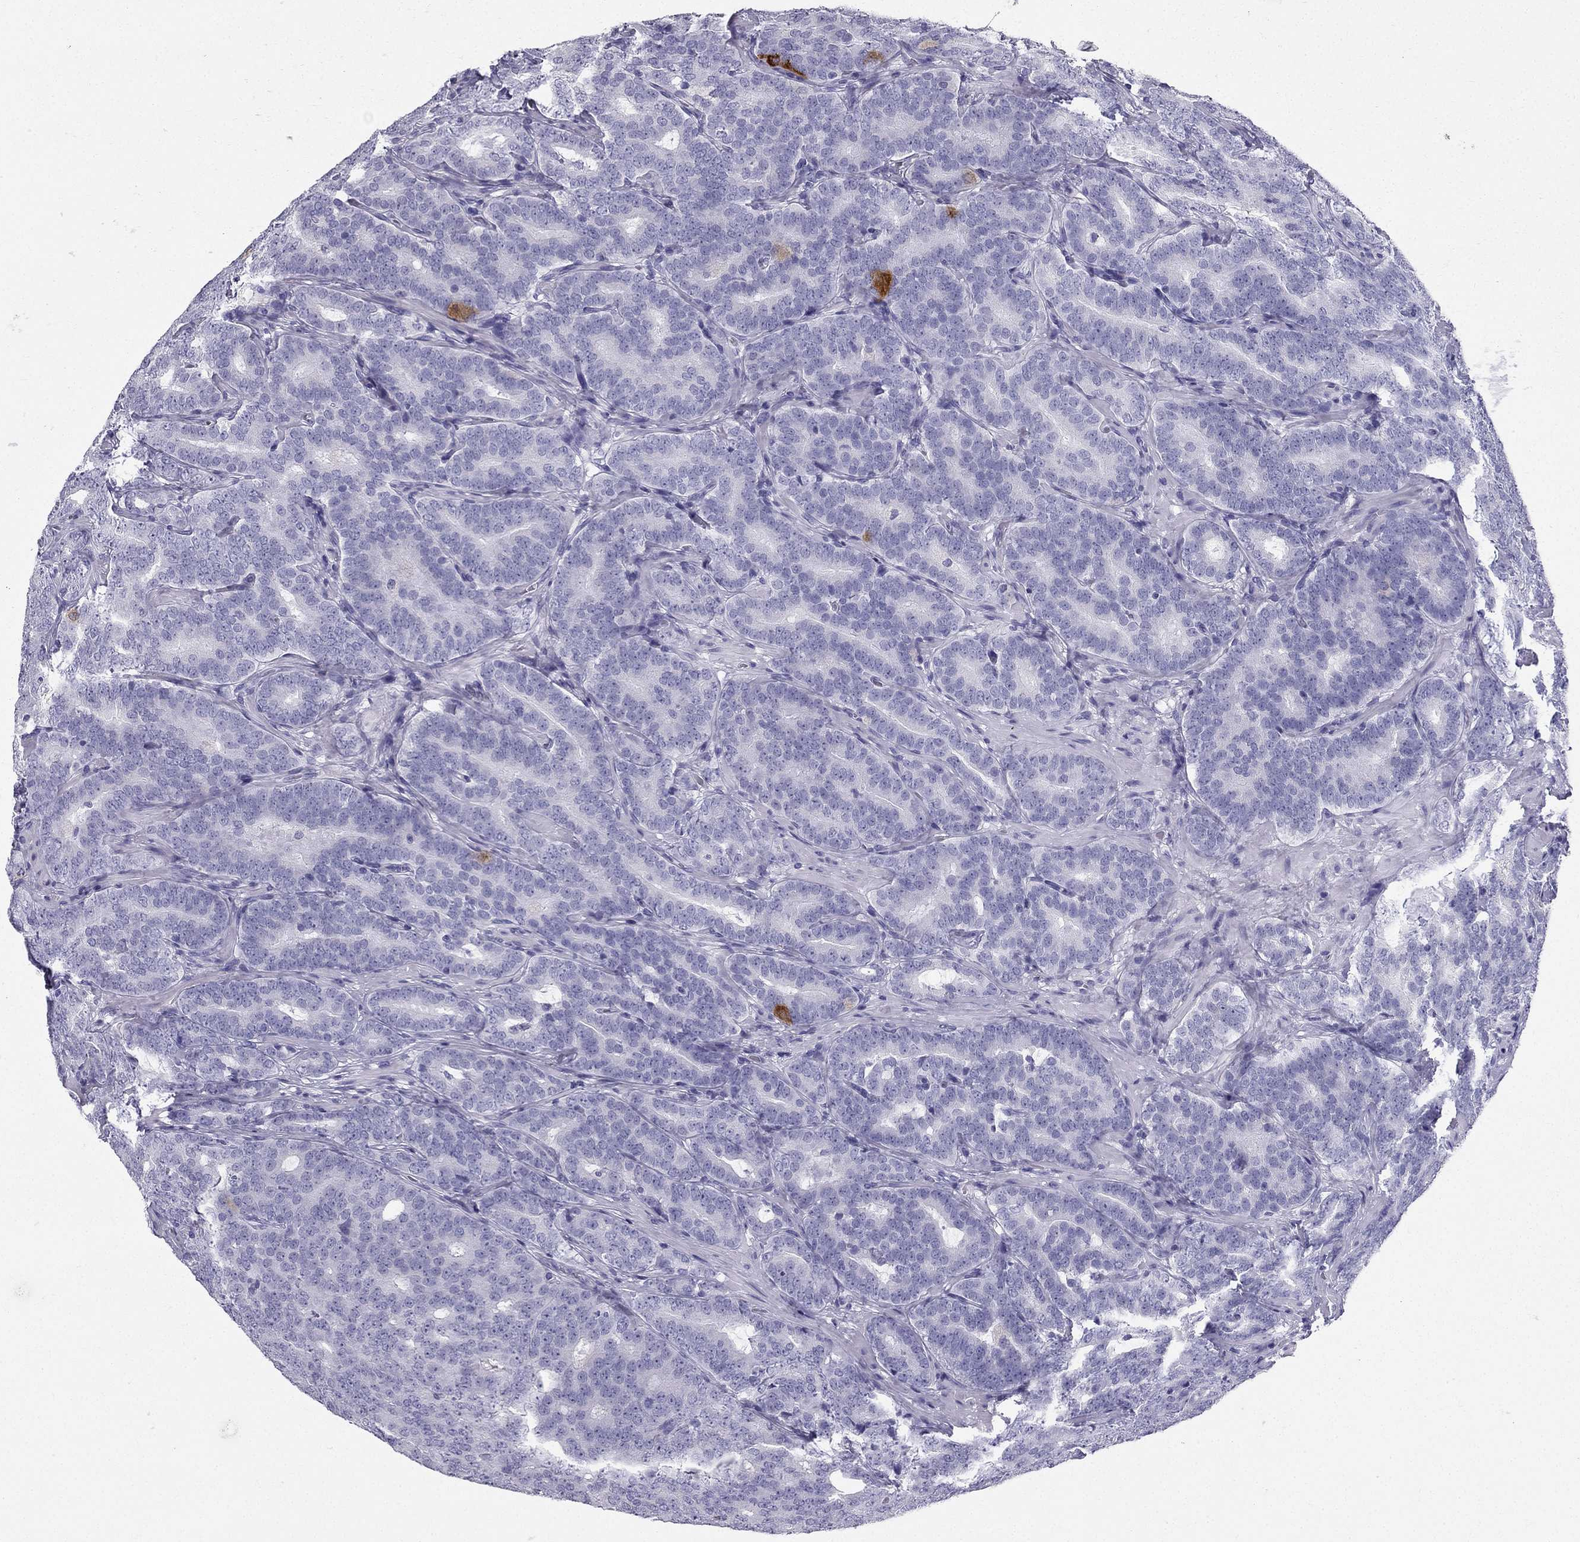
{"staining": {"intensity": "negative", "quantity": "none", "location": "none"}, "tissue": "prostate cancer", "cell_type": "Tumor cells", "image_type": "cancer", "snomed": [{"axis": "morphology", "description": "Adenocarcinoma, NOS"}, {"axis": "topography", "description": "Prostate"}], "caption": "Prostate cancer was stained to show a protein in brown. There is no significant positivity in tumor cells.", "gene": "TFF3", "patient": {"sex": "male", "age": 71}}